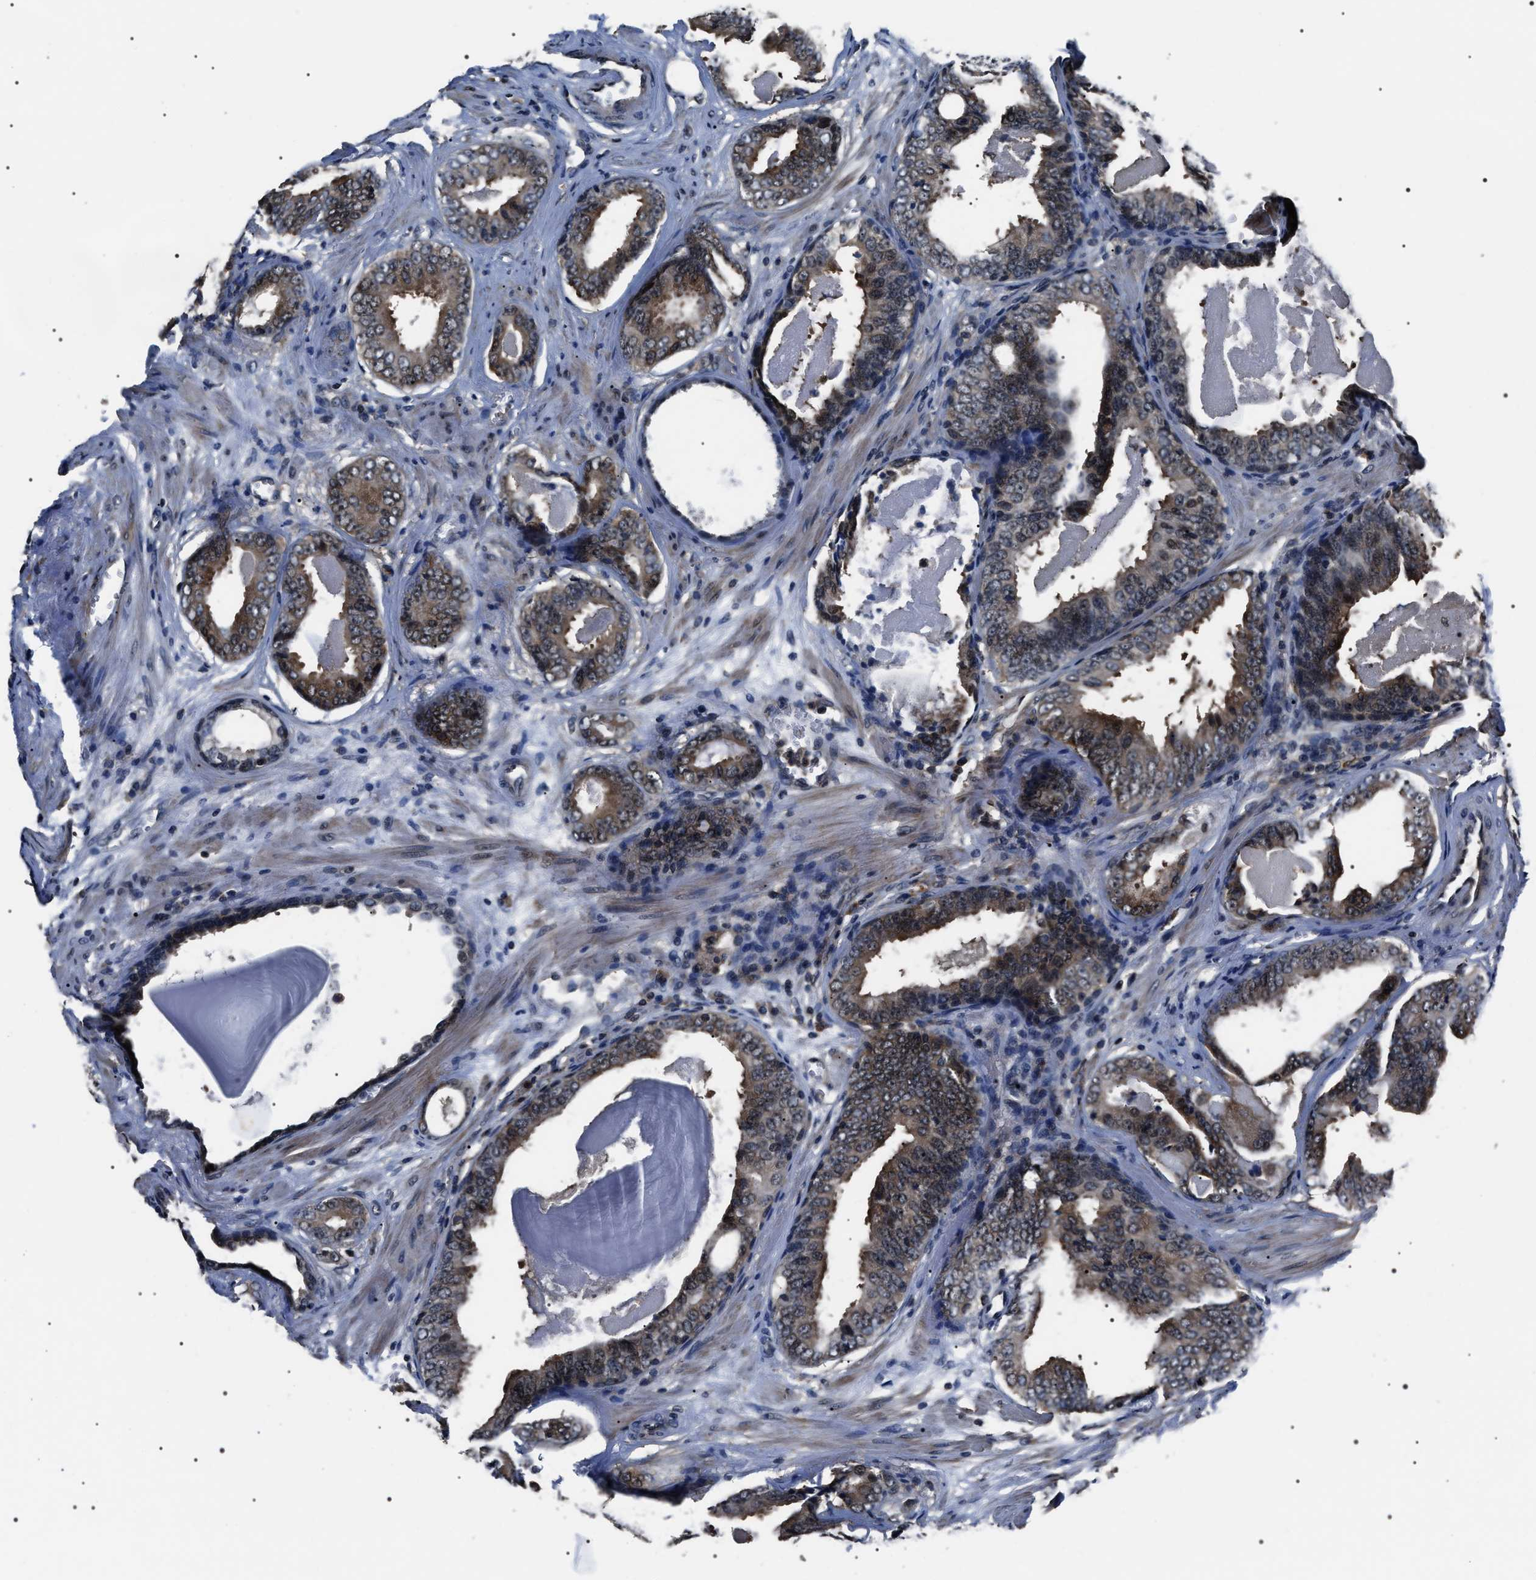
{"staining": {"intensity": "moderate", "quantity": ">75%", "location": "cytoplasmic/membranous,nuclear"}, "tissue": "prostate cancer", "cell_type": "Tumor cells", "image_type": "cancer", "snomed": [{"axis": "morphology", "description": "Adenocarcinoma, Medium grade"}, {"axis": "topography", "description": "Prostate"}], "caption": "High-power microscopy captured an IHC image of adenocarcinoma (medium-grade) (prostate), revealing moderate cytoplasmic/membranous and nuclear expression in approximately >75% of tumor cells.", "gene": "SIPA1", "patient": {"sex": "male", "age": 79}}